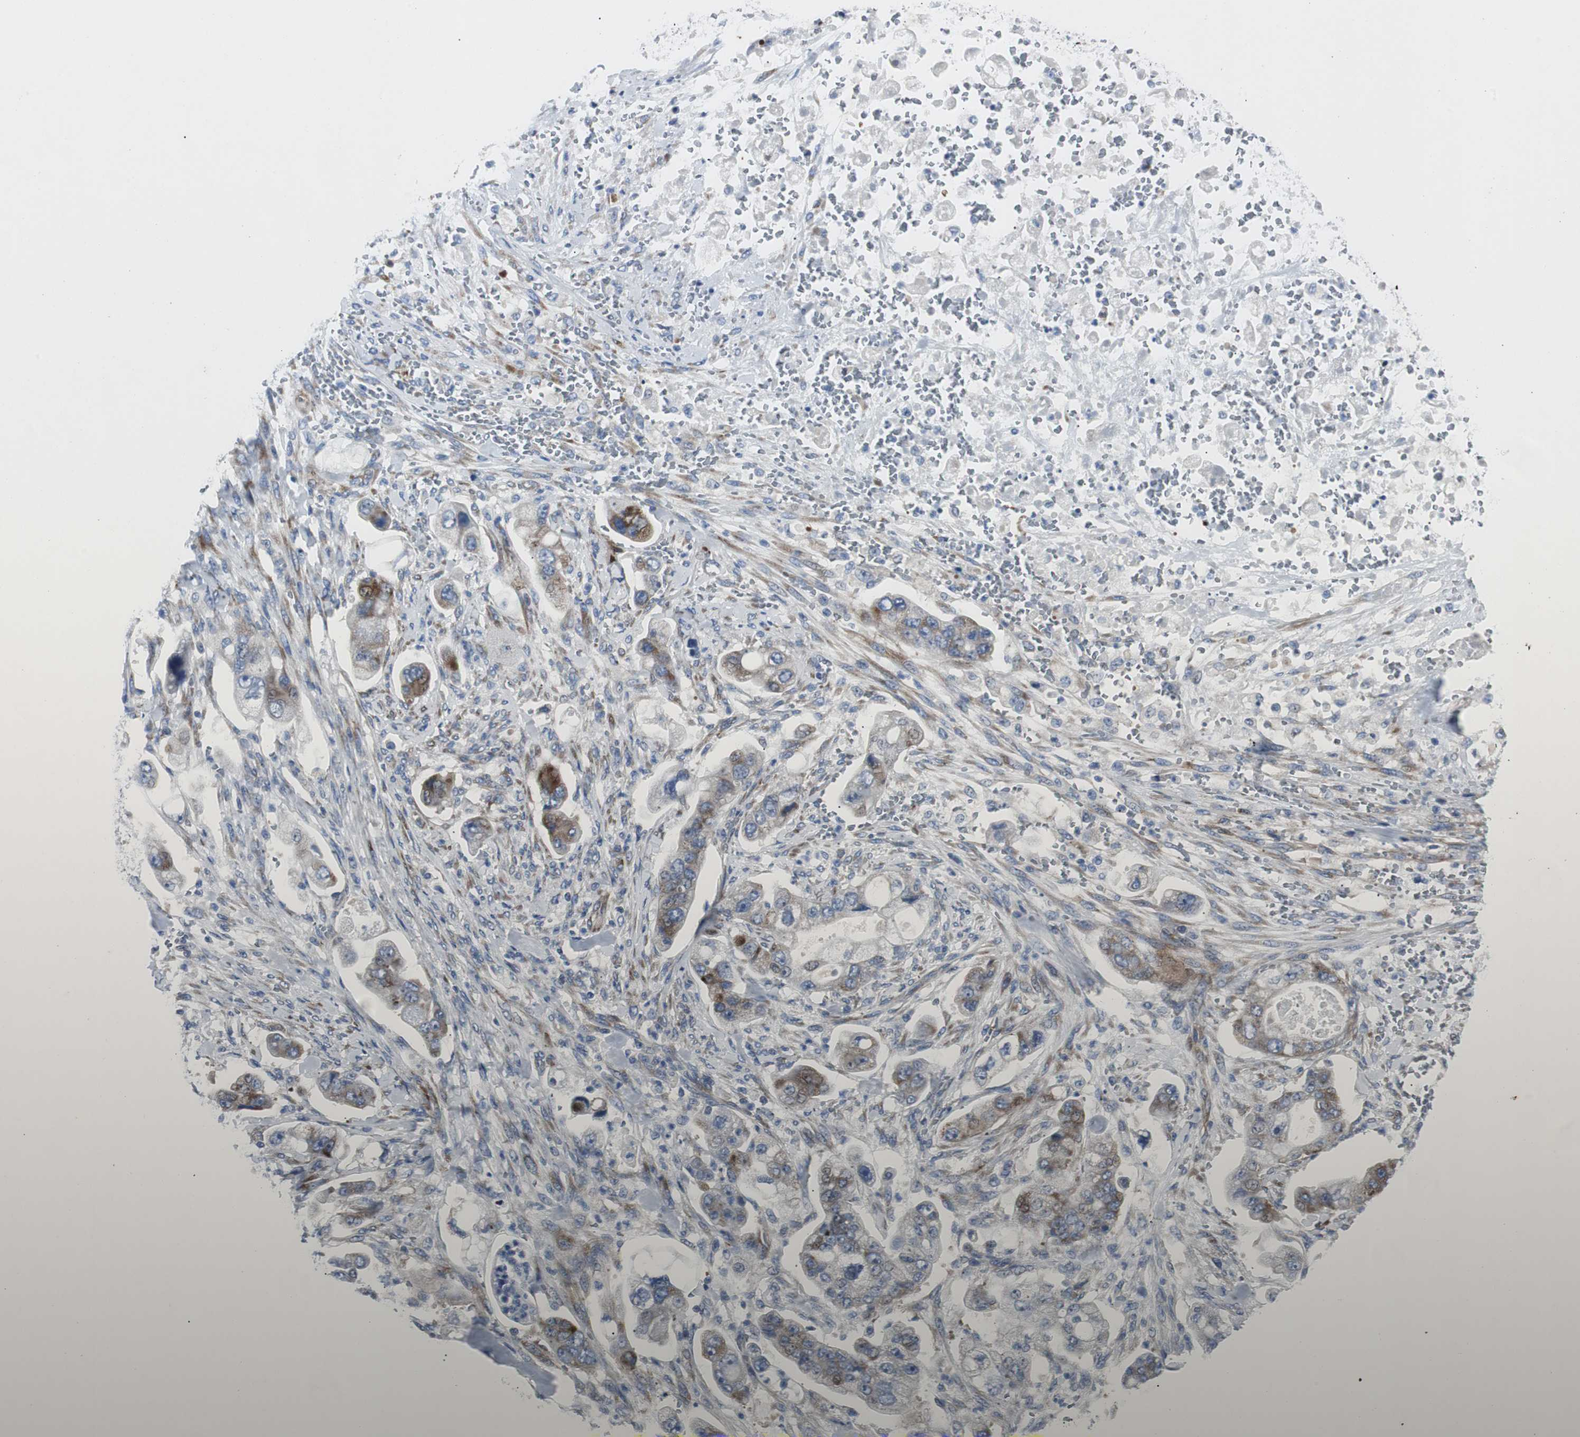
{"staining": {"intensity": "strong", "quantity": "<25%", "location": "cytoplasmic/membranous"}, "tissue": "stomach cancer", "cell_type": "Tumor cells", "image_type": "cancer", "snomed": [{"axis": "morphology", "description": "Adenocarcinoma, NOS"}, {"axis": "topography", "description": "Stomach"}], "caption": "Immunohistochemical staining of adenocarcinoma (stomach) displays strong cytoplasmic/membranous protein expression in about <25% of tumor cells.", "gene": "BBC3", "patient": {"sex": "male", "age": 62}}